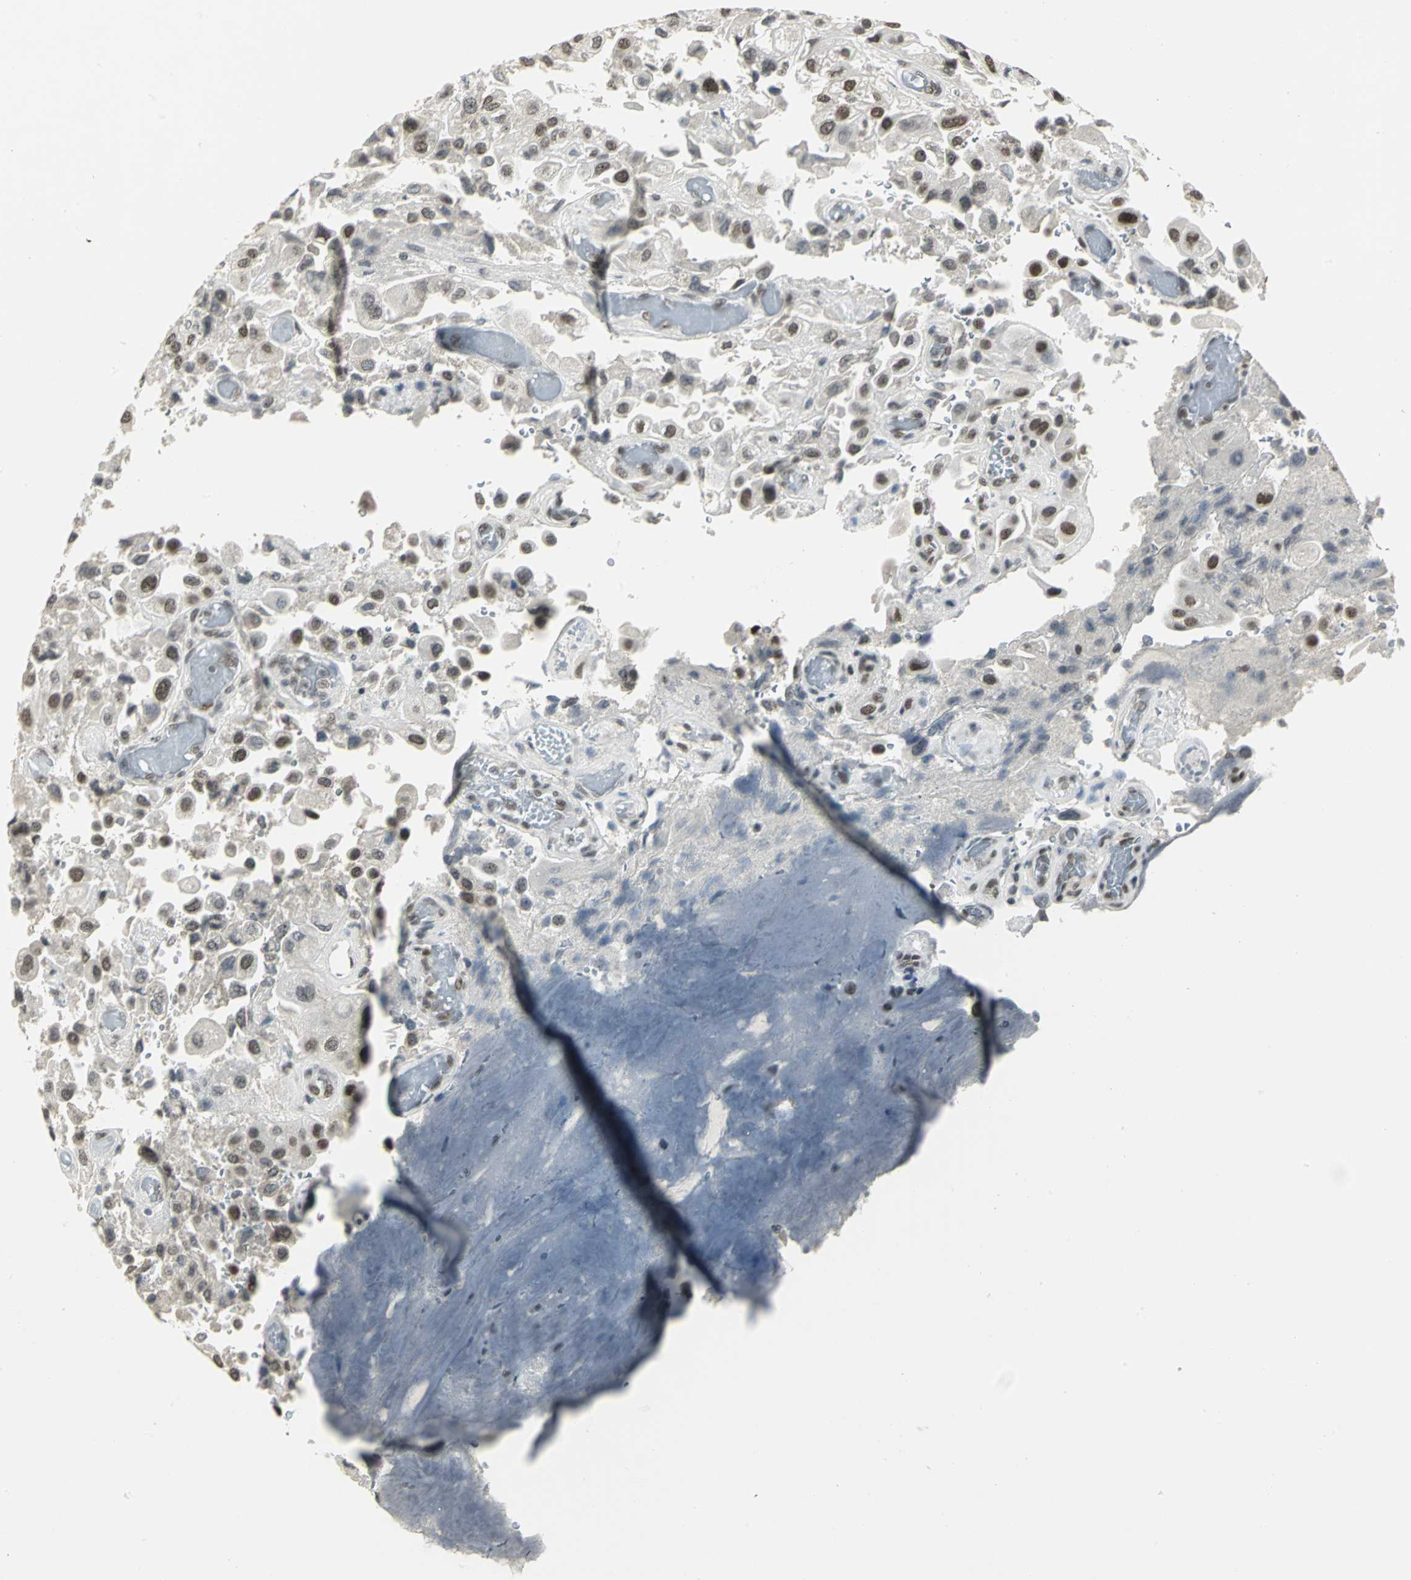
{"staining": {"intensity": "strong", "quantity": ">75%", "location": "nuclear"}, "tissue": "urothelial cancer", "cell_type": "Tumor cells", "image_type": "cancer", "snomed": [{"axis": "morphology", "description": "Urothelial carcinoma, High grade"}, {"axis": "topography", "description": "Urinary bladder"}], "caption": "This micrograph displays immunohistochemistry staining of urothelial cancer, with high strong nuclear expression in about >75% of tumor cells.", "gene": "CBX3", "patient": {"sex": "female", "age": 64}}